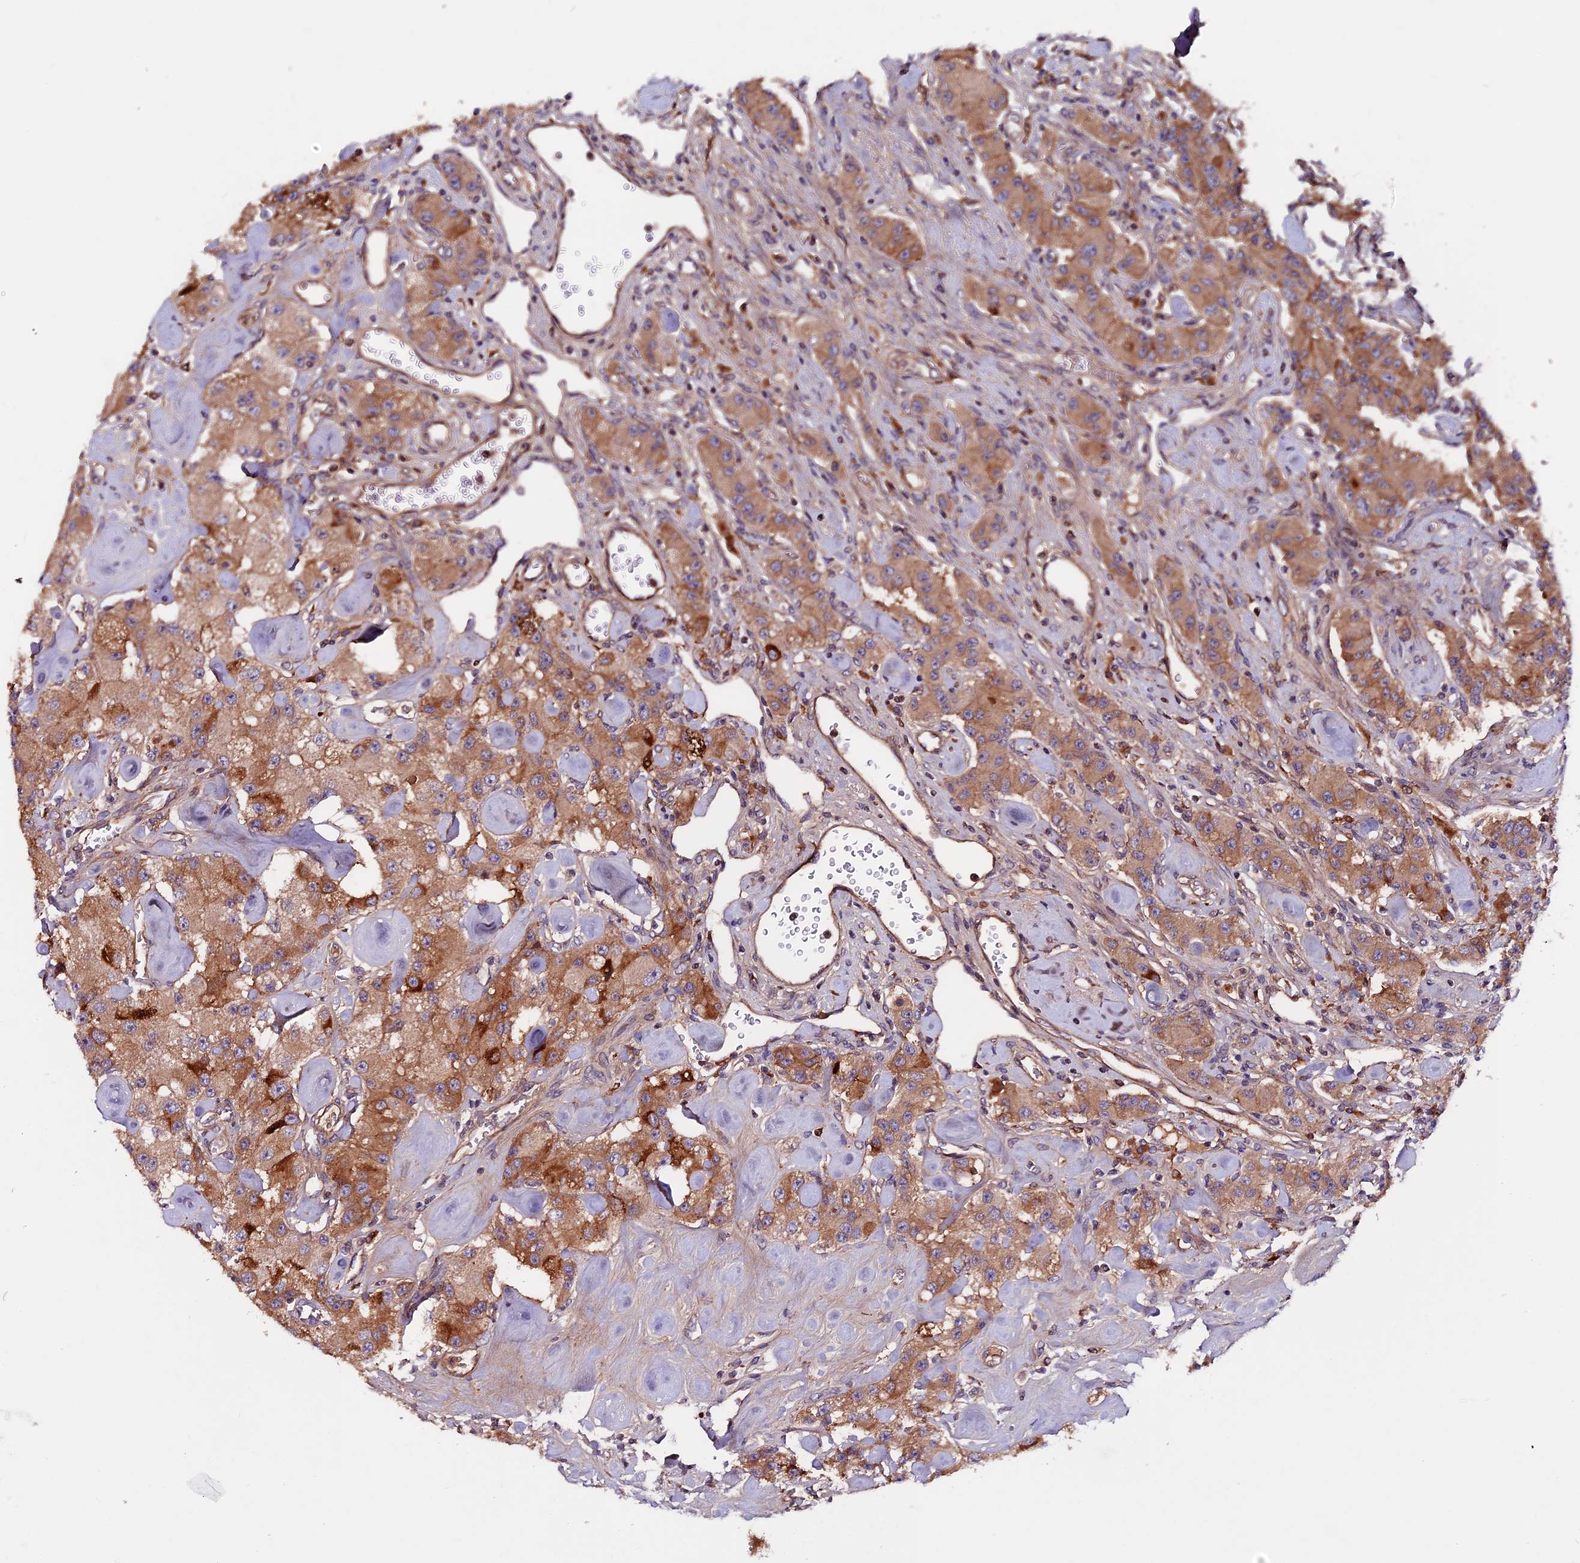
{"staining": {"intensity": "moderate", "quantity": ">75%", "location": "cytoplasmic/membranous"}, "tissue": "carcinoid", "cell_type": "Tumor cells", "image_type": "cancer", "snomed": [{"axis": "morphology", "description": "Carcinoid, malignant, NOS"}, {"axis": "topography", "description": "Pancreas"}], "caption": "A histopathology image showing moderate cytoplasmic/membranous expression in approximately >75% of tumor cells in carcinoid, as visualized by brown immunohistochemical staining.", "gene": "ZNF598", "patient": {"sex": "male", "age": 41}}